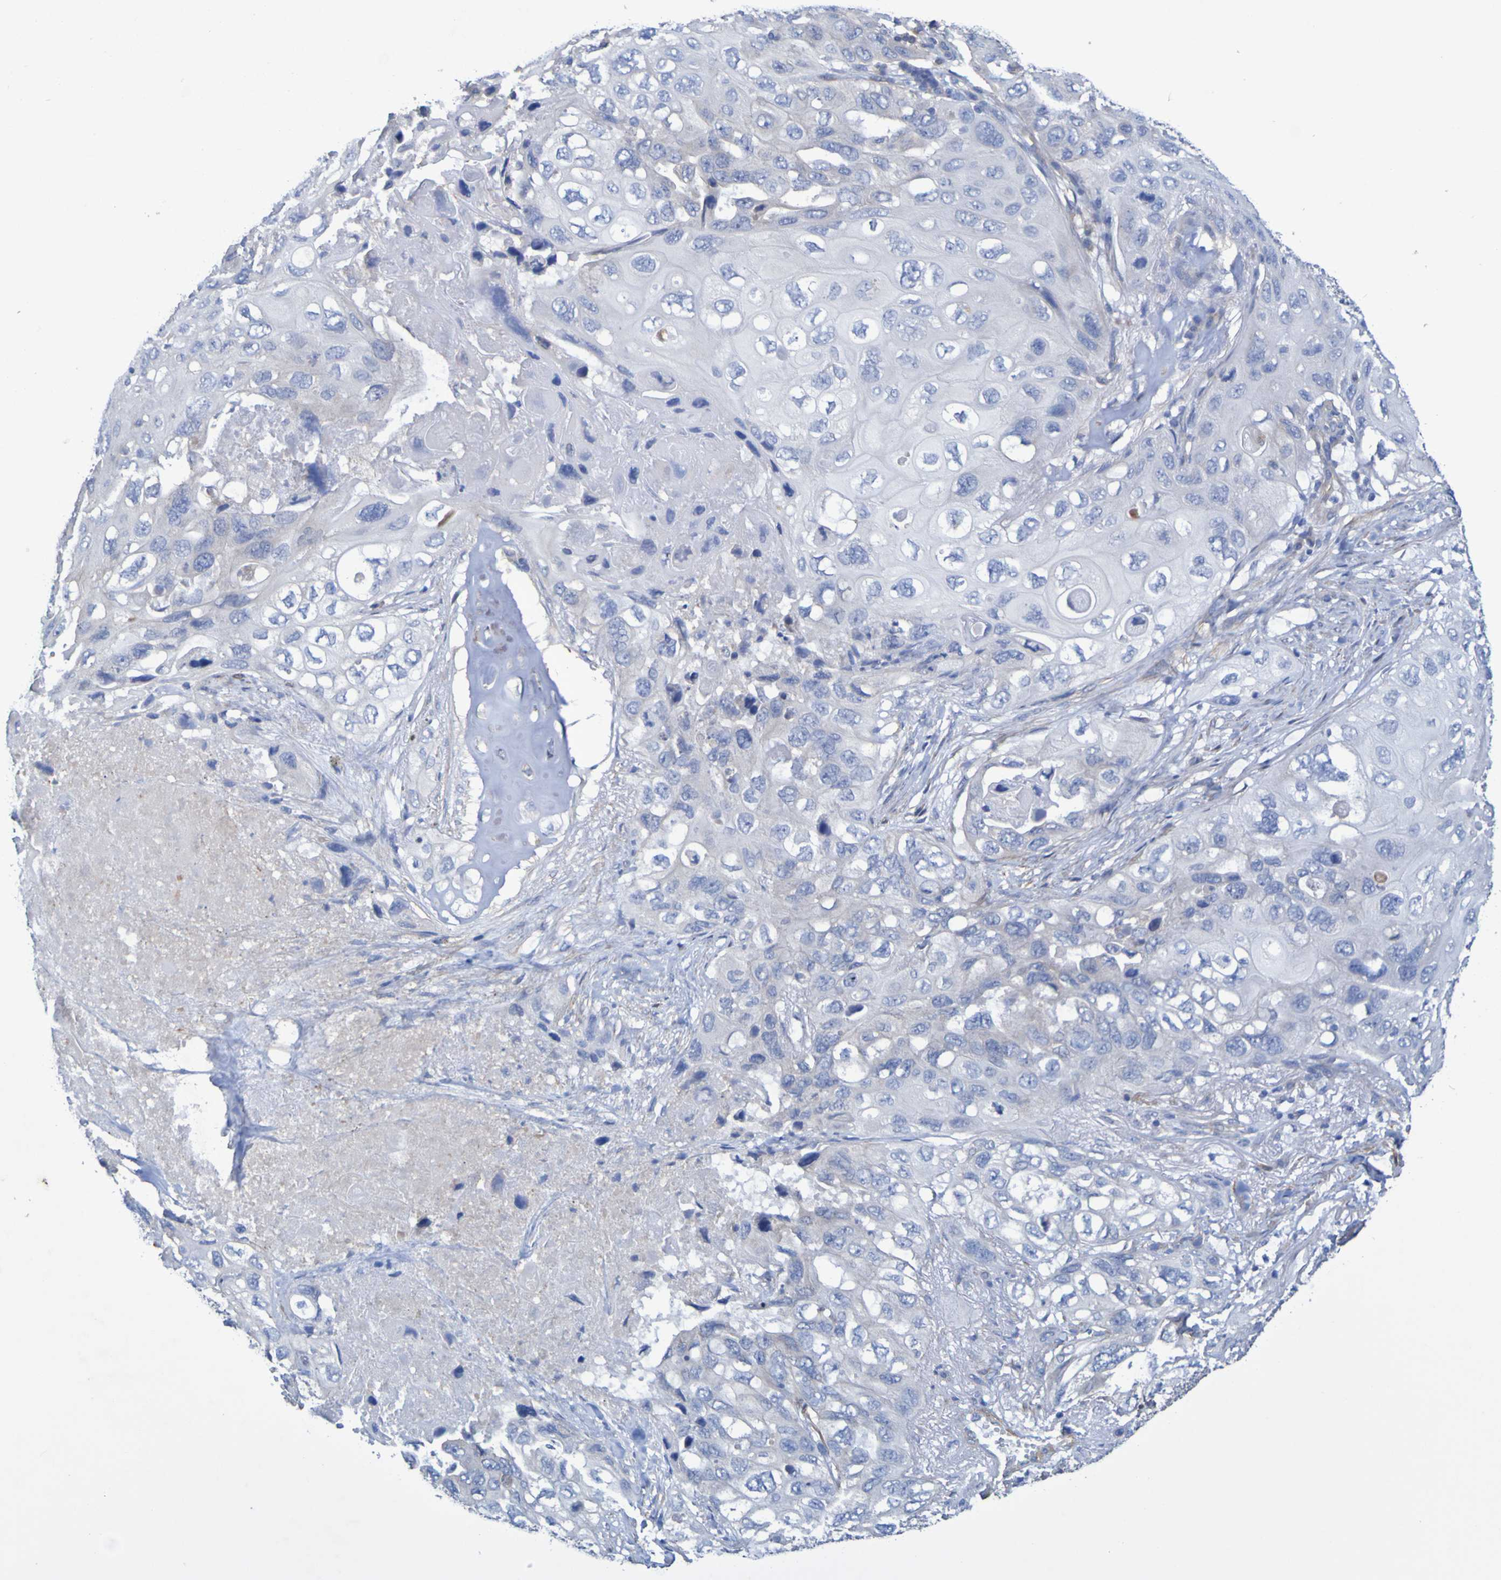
{"staining": {"intensity": "negative", "quantity": "none", "location": "none"}, "tissue": "lung cancer", "cell_type": "Tumor cells", "image_type": "cancer", "snomed": [{"axis": "morphology", "description": "Squamous cell carcinoma, NOS"}, {"axis": "topography", "description": "Lung"}], "caption": "IHC histopathology image of neoplastic tissue: lung cancer stained with DAB demonstrates no significant protein positivity in tumor cells.", "gene": "SRPRB", "patient": {"sex": "female", "age": 73}}